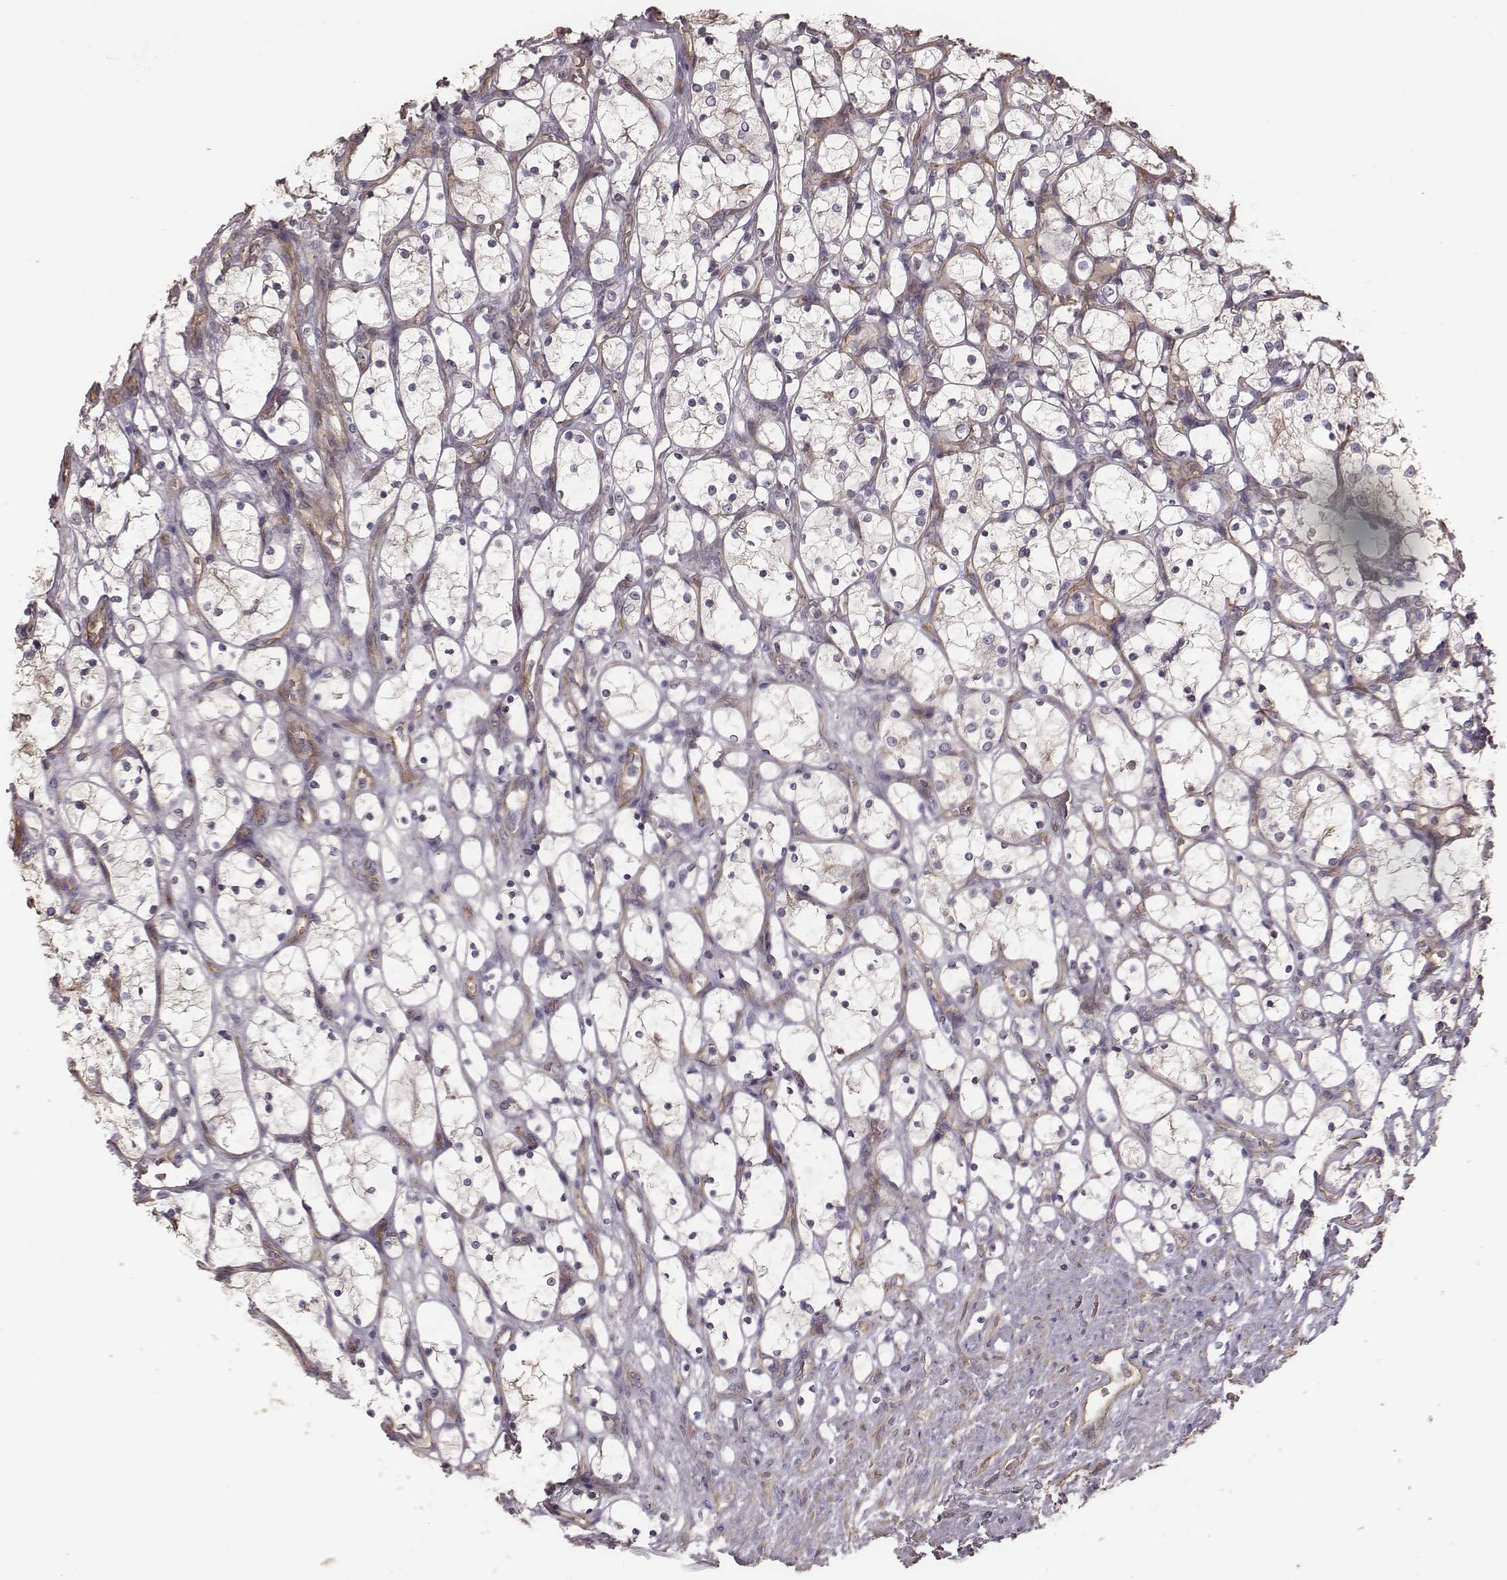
{"staining": {"intensity": "negative", "quantity": "none", "location": "none"}, "tissue": "renal cancer", "cell_type": "Tumor cells", "image_type": "cancer", "snomed": [{"axis": "morphology", "description": "Adenocarcinoma, NOS"}, {"axis": "topography", "description": "Kidney"}], "caption": "Tumor cells show no significant expression in adenocarcinoma (renal). (Immunohistochemistry (ihc), brightfield microscopy, high magnification).", "gene": "OTOGL", "patient": {"sex": "female", "age": 69}}